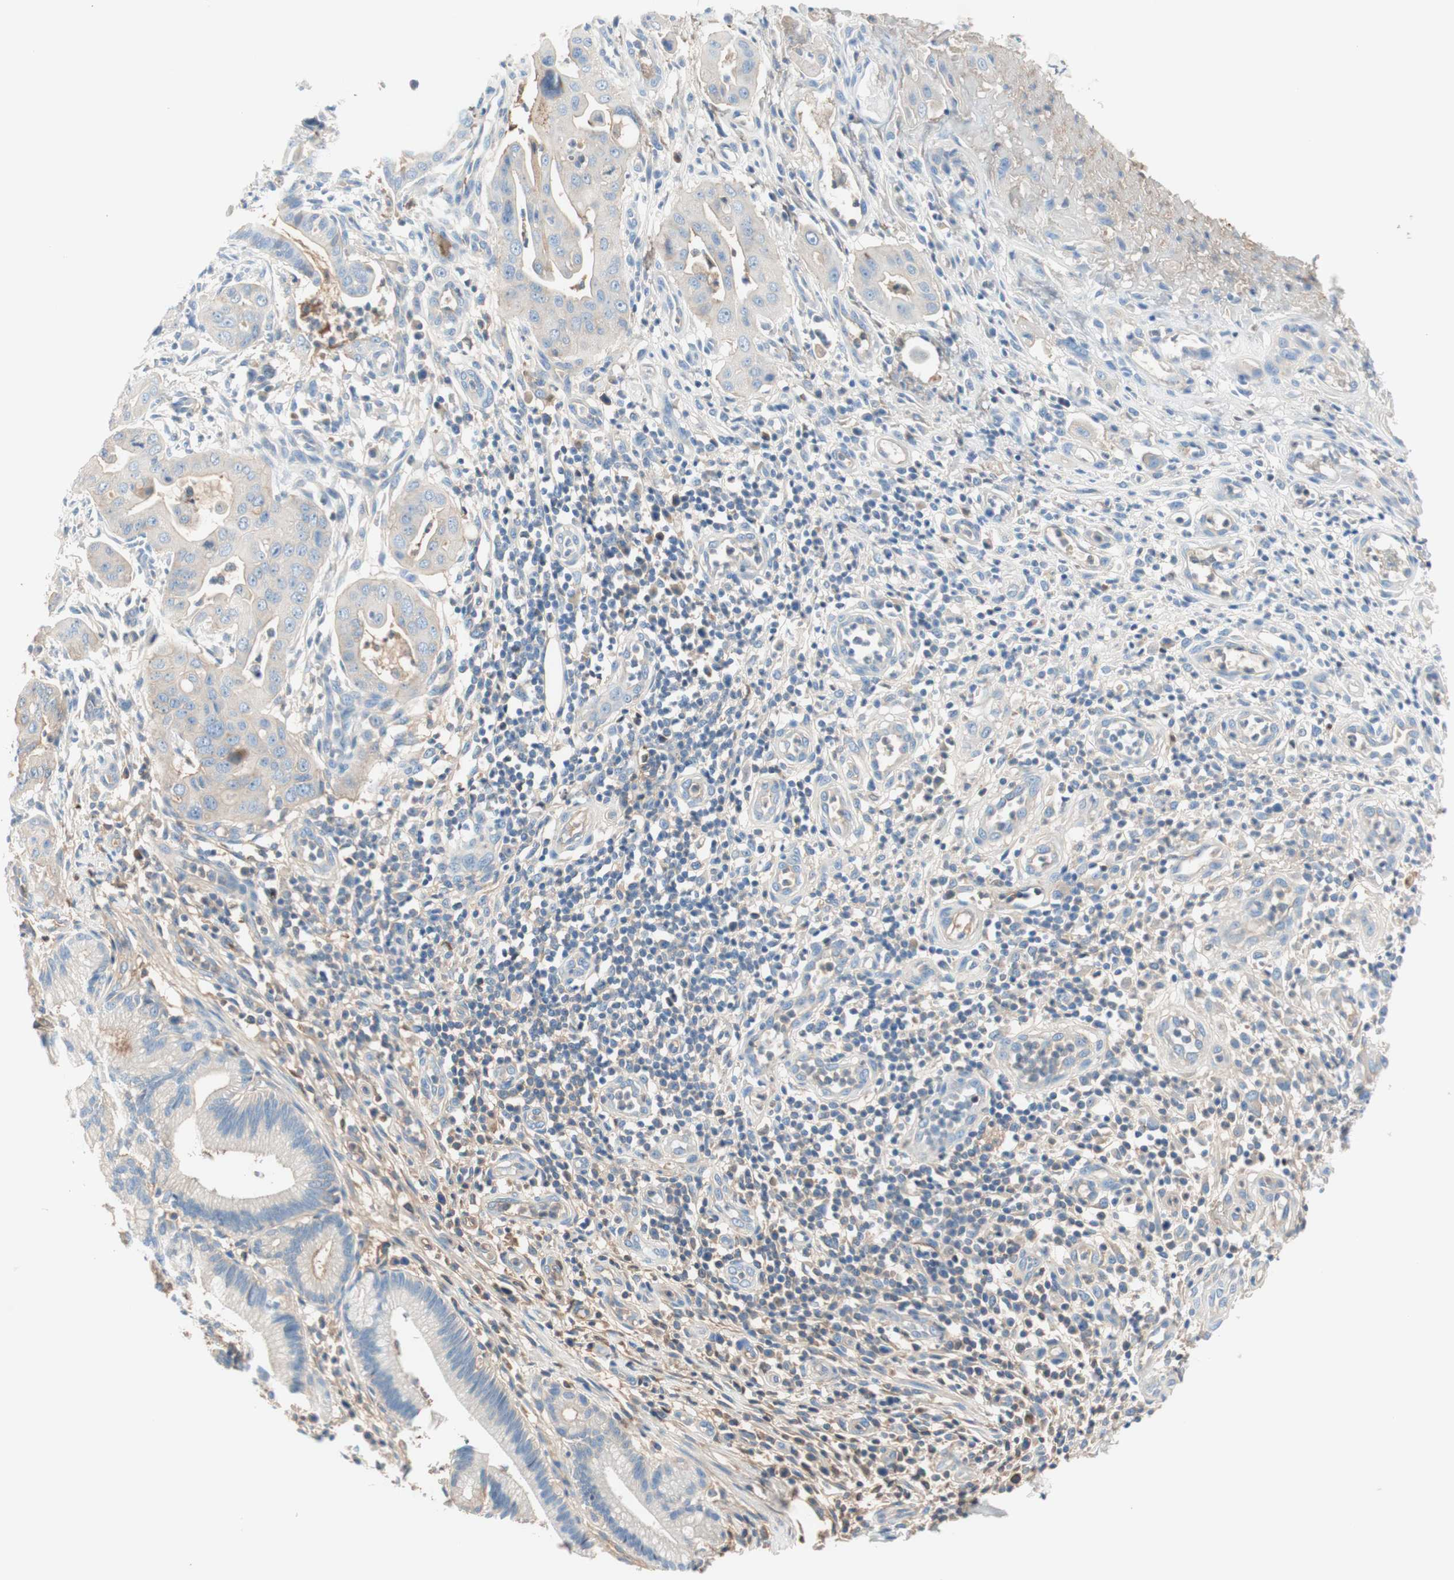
{"staining": {"intensity": "weak", "quantity": "<25%", "location": "cytoplasmic/membranous"}, "tissue": "pancreatic cancer", "cell_type": "Tumor cells", "image_type": "cancer", "snomed": [{"axis": "morphology", "description": "Adenocarcinoma, NOS"}, {"axis": "topography", "description": "Pancreas"}], "caption": "An immunohistochemistry (IHC) photomicrograph of pancreatic cancer (adenocarcinoma) is shown. There is no staining in tumor cells of pancreatic cancer (adenocarcinoma).", "gene": "KNG1", "patient": {"sex": "female", "age": 75}}